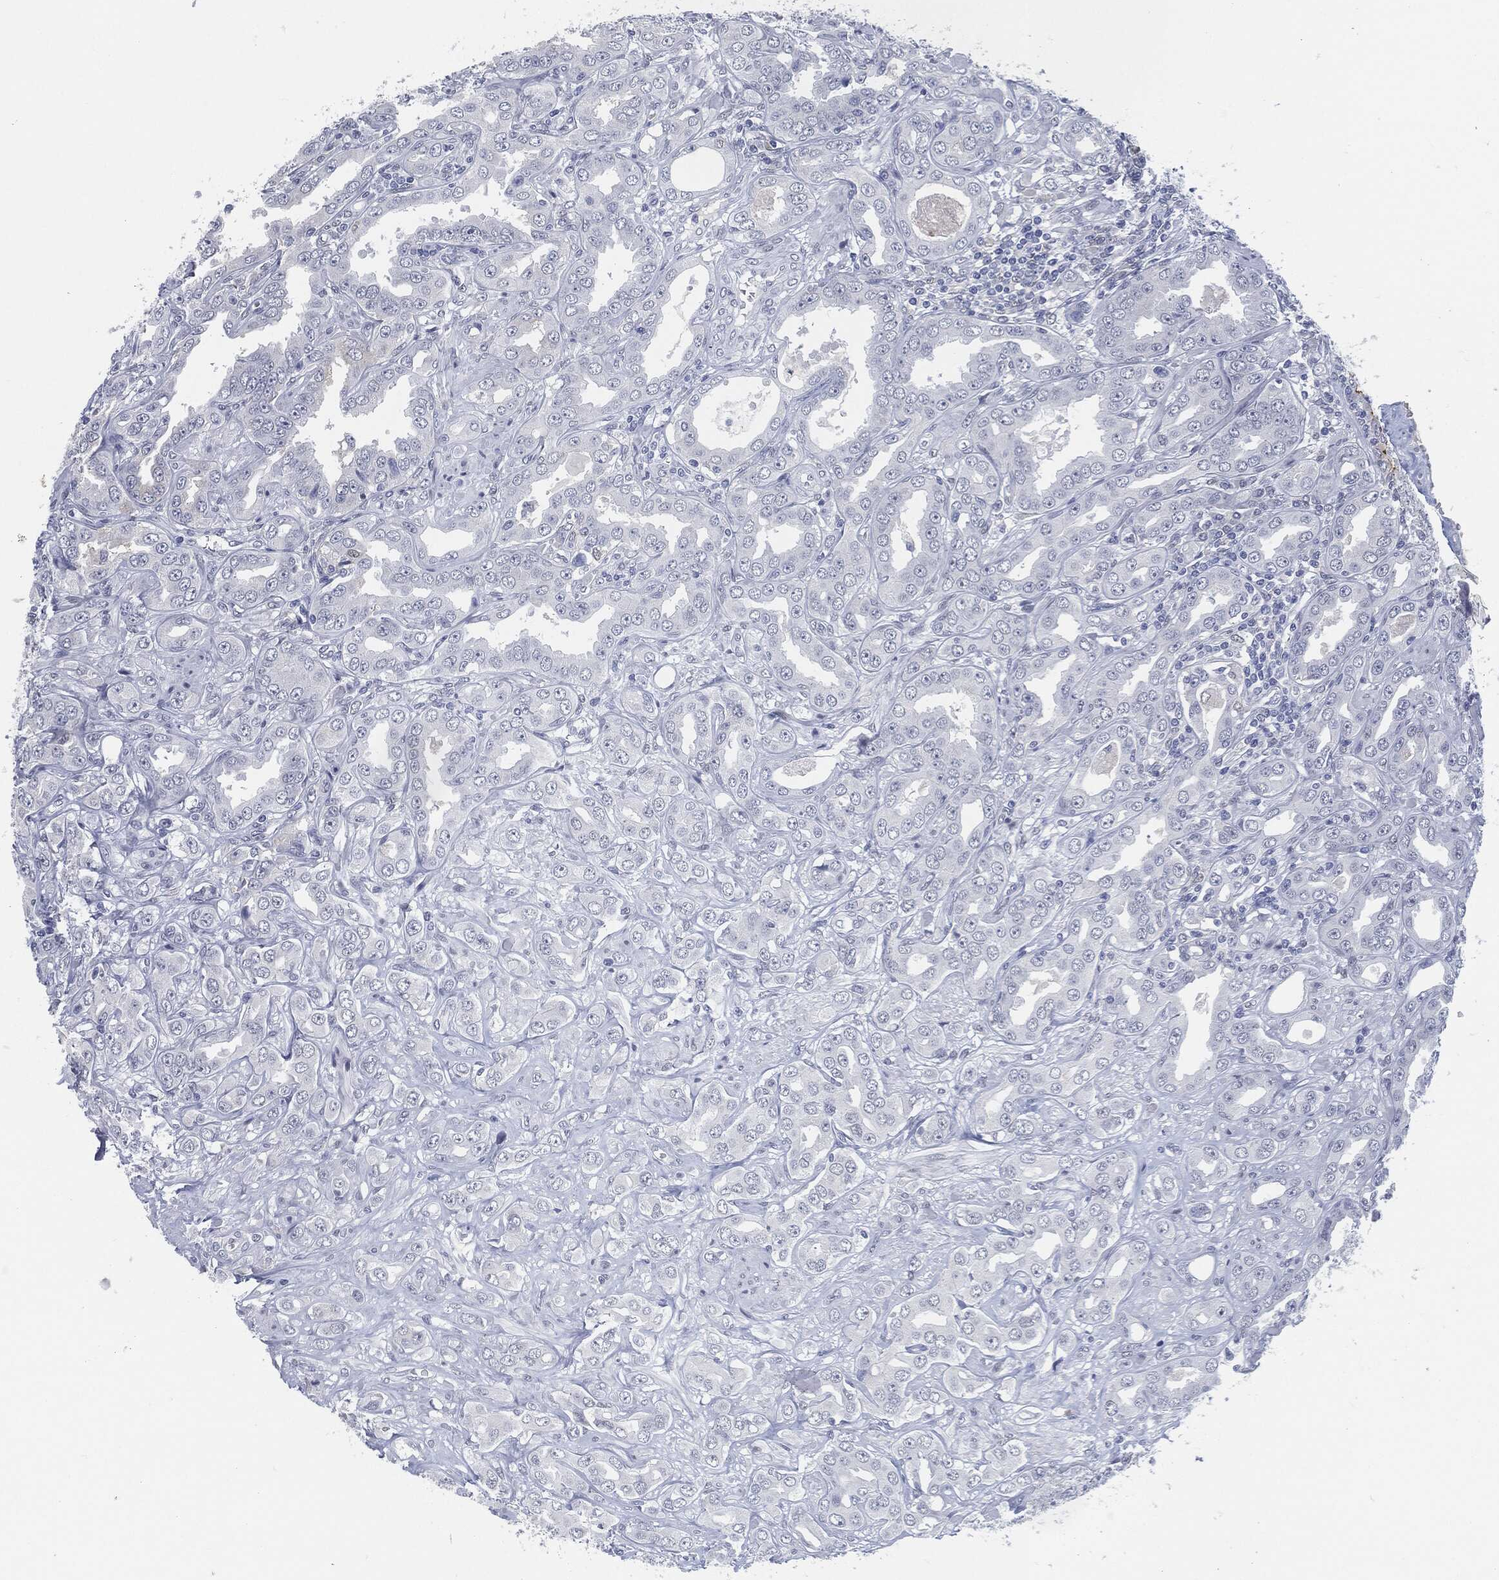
{"staining": {"intensity": "negative", "quantity": "none", "location": "none"}, "tissue": "prostate cancer", "cell_type": "Tumor cells", "image_type": "cancer", "snomed": [{"axis": "morphology", "description": "Adenocarcinoma, NOS"}, {"axis": "topography", "description": "Prostate and seminal vesicle, NOS"}, {"axis": "topography", "description": "Prostate"}], "caption": "A high-resolution micrograph shows immunohistochemistry (IHC) staining of prostate adenocarcinoma, which exhibits no significant expression in tumor cells. (DAB (3,3'-diaminobenzidine) immunohistochemistry (IHC), high magnification).", "gene": "PROM1", "patient": {"sex": "male", "age": 69}}